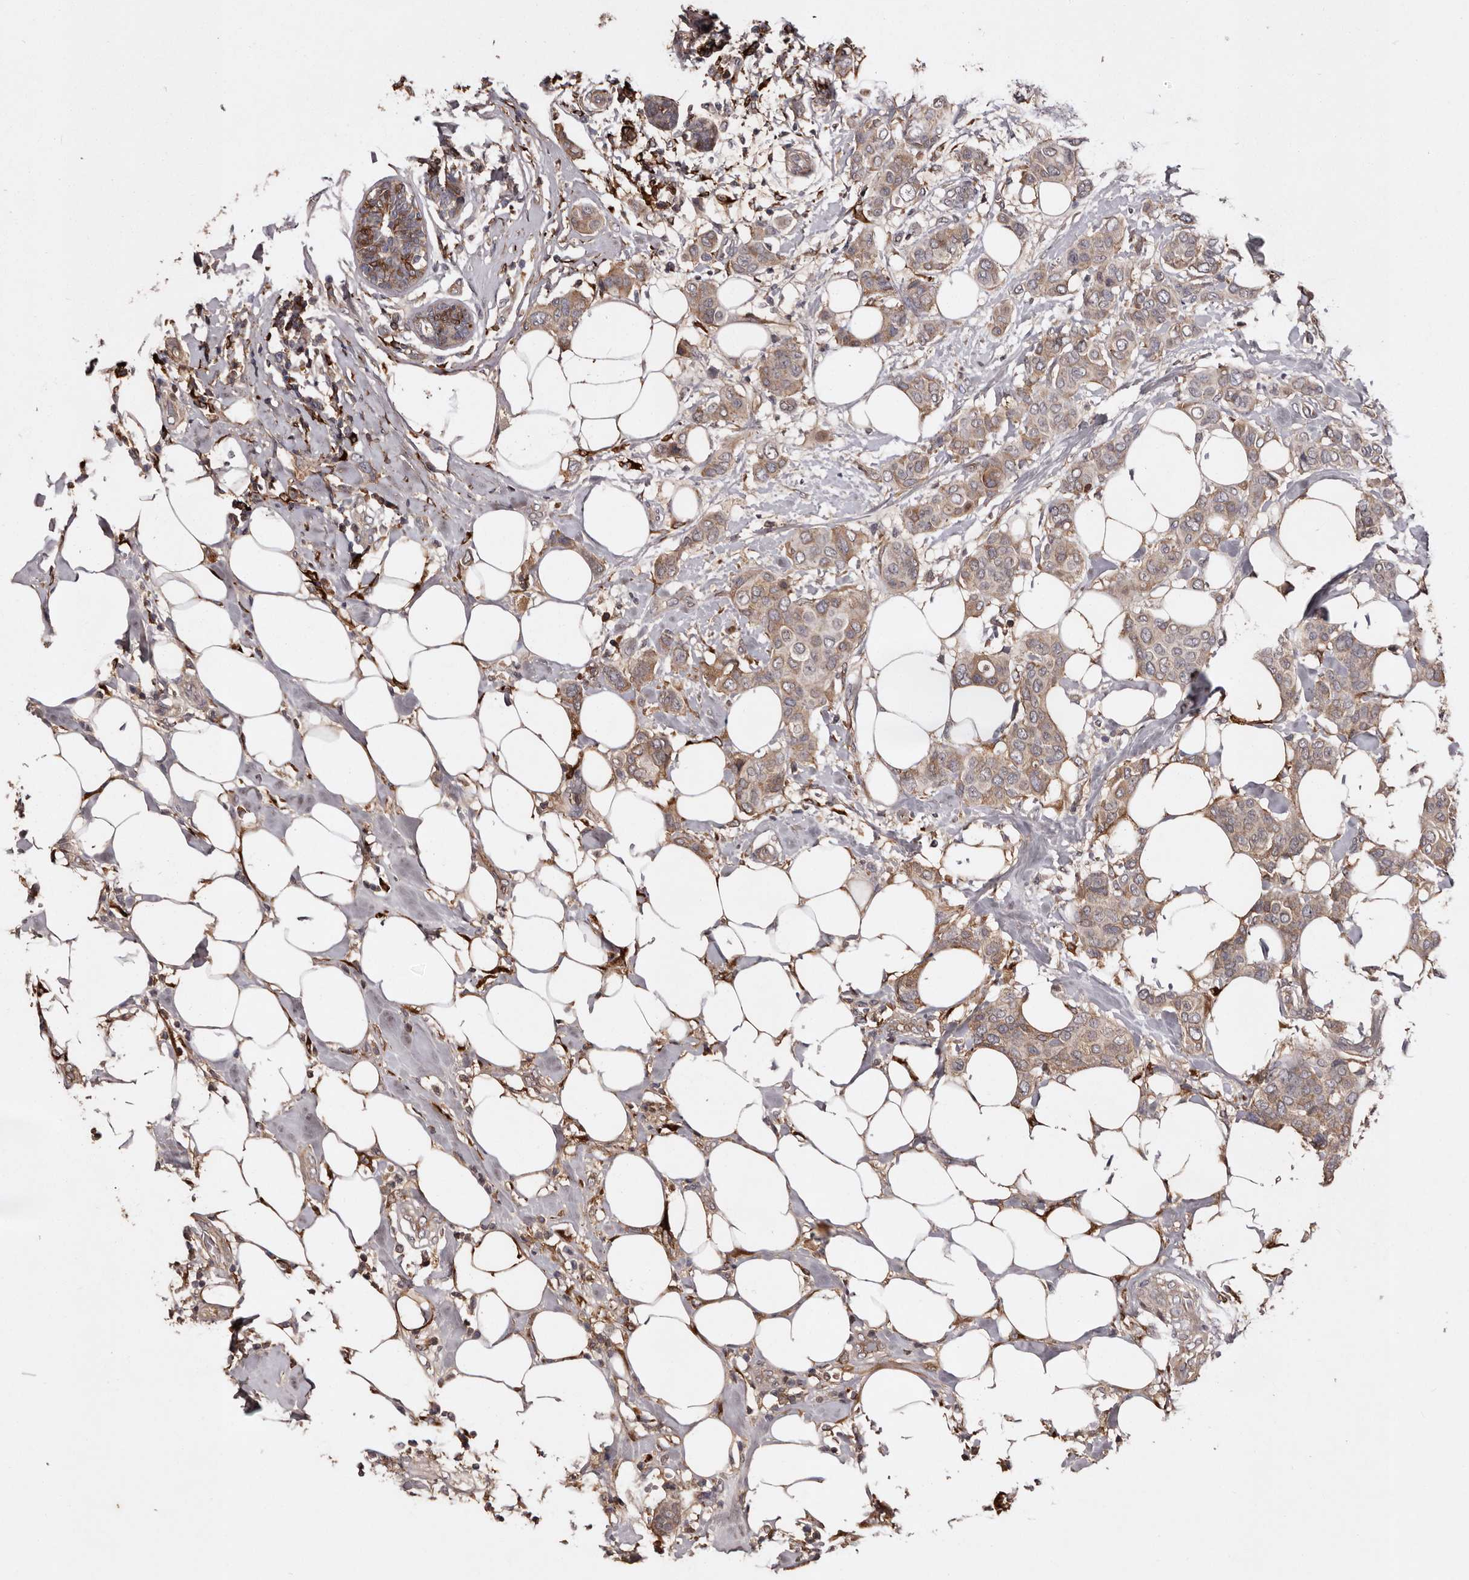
{"staining": {"intensity": "moderate", "quantity": ">75%", "location": "cytoplasmic/membranous"}, "tissue": "breast cancer", "cell_type": "Tumor cells", "image_type": "cancer", "snomed": [{"axis": "morphology", "description": "Lobular carcinoma"}, {"axis": "topography", "description": "Breast"}], "caption": "An immunohistochemistry (IHC) image of neoplastic tissue is shown. Protein staining in brown labels moderate cytoplasmic/membranous positivity in breast cancer within tumor cells.", "gene": "CYP1B1", "patient": {"sex": "female", "age": 51}}